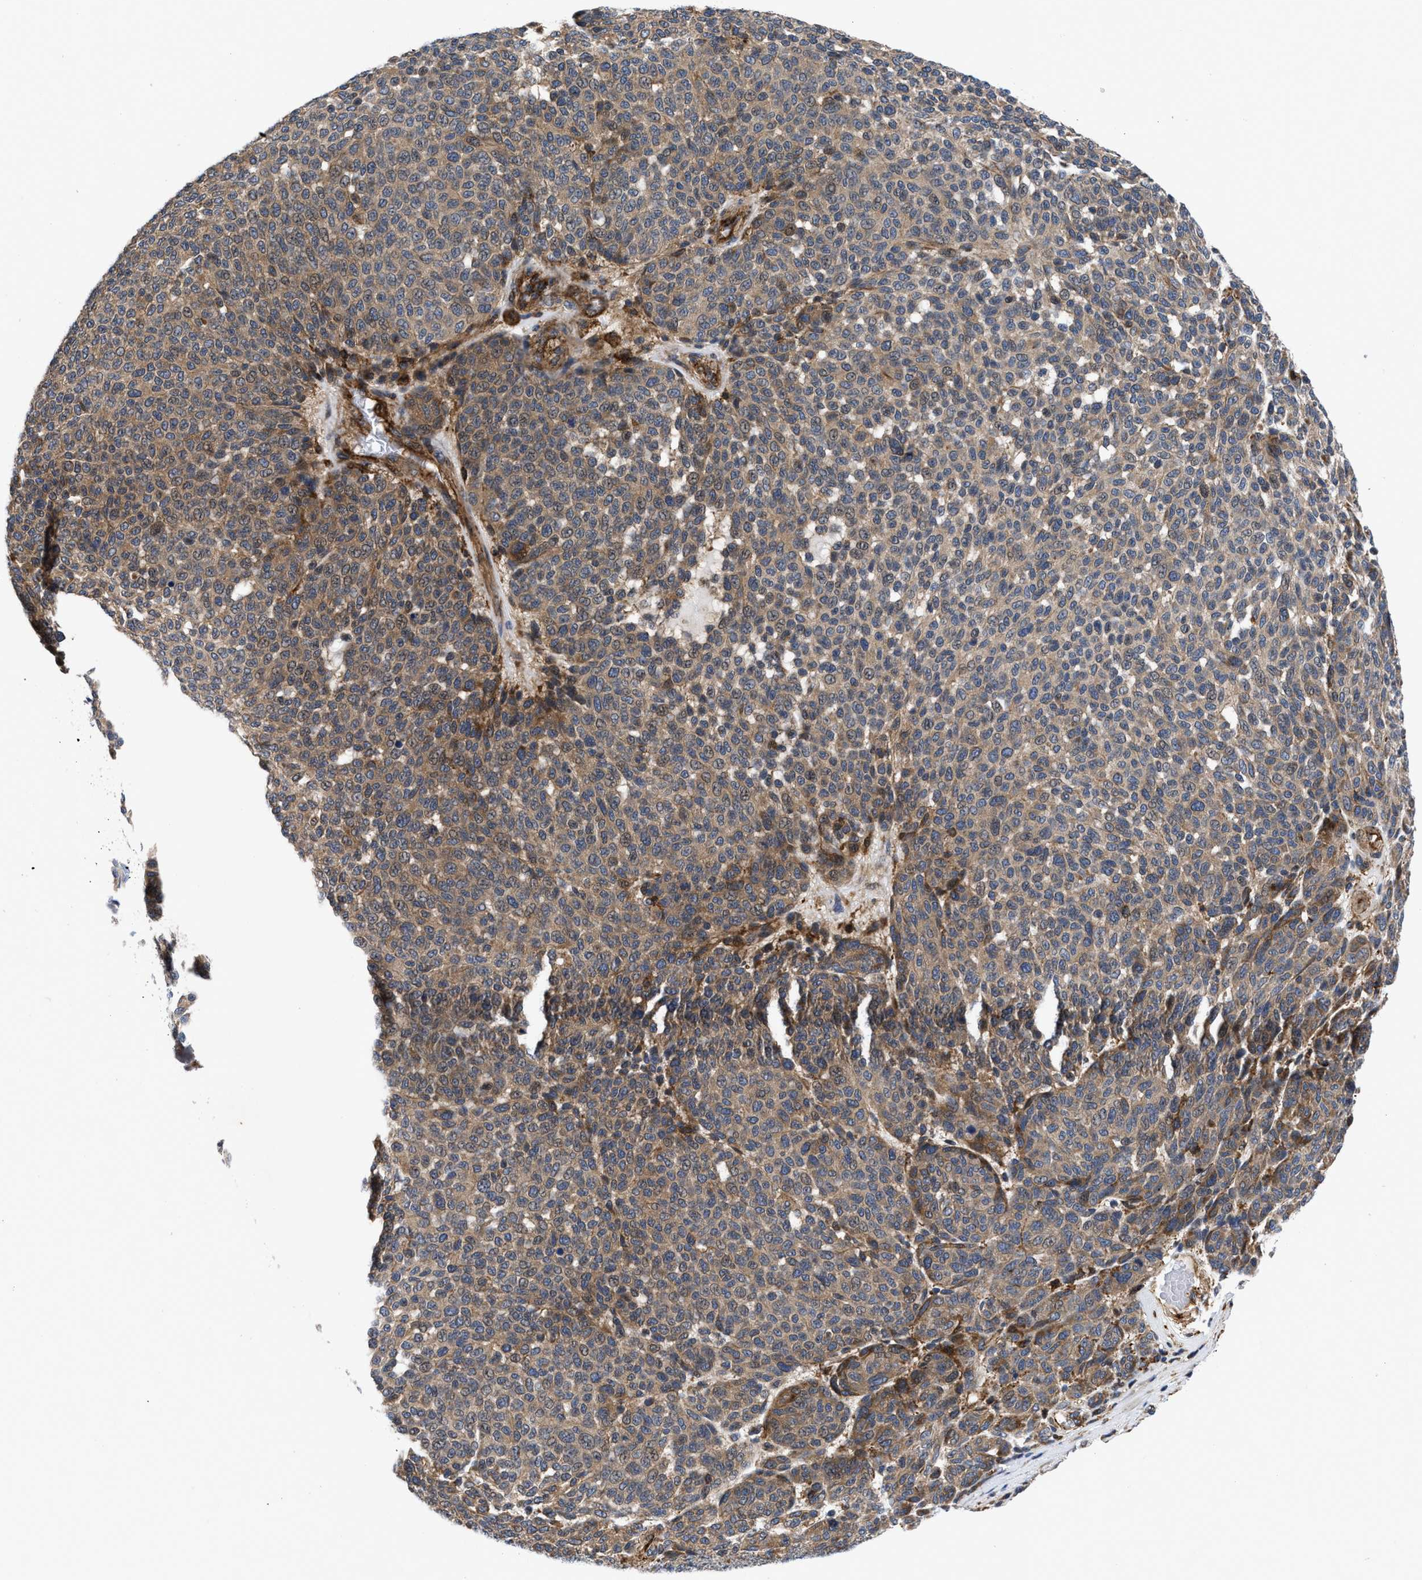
{"staining": {"intensity": "moderate", "quantity": ">75%", "location": "cytoplasmic/membranous"}, "tissue": "melanoma", "cell_type": "Tumor cells", "image_type": "cancer", "snomed": [{"axis": "morphology", "description": "Malignant melanoma, NOS"}, {"axis": "topography", "description": "Skin"}], "caption": "Brown immunohistochemical staining in melanoma exhibits moderate cytoplasmic/membranous positivity in approximately >75% of tumor cells.", "gene": "SPAST", "patient": {"sex": "male", "age": 59}}